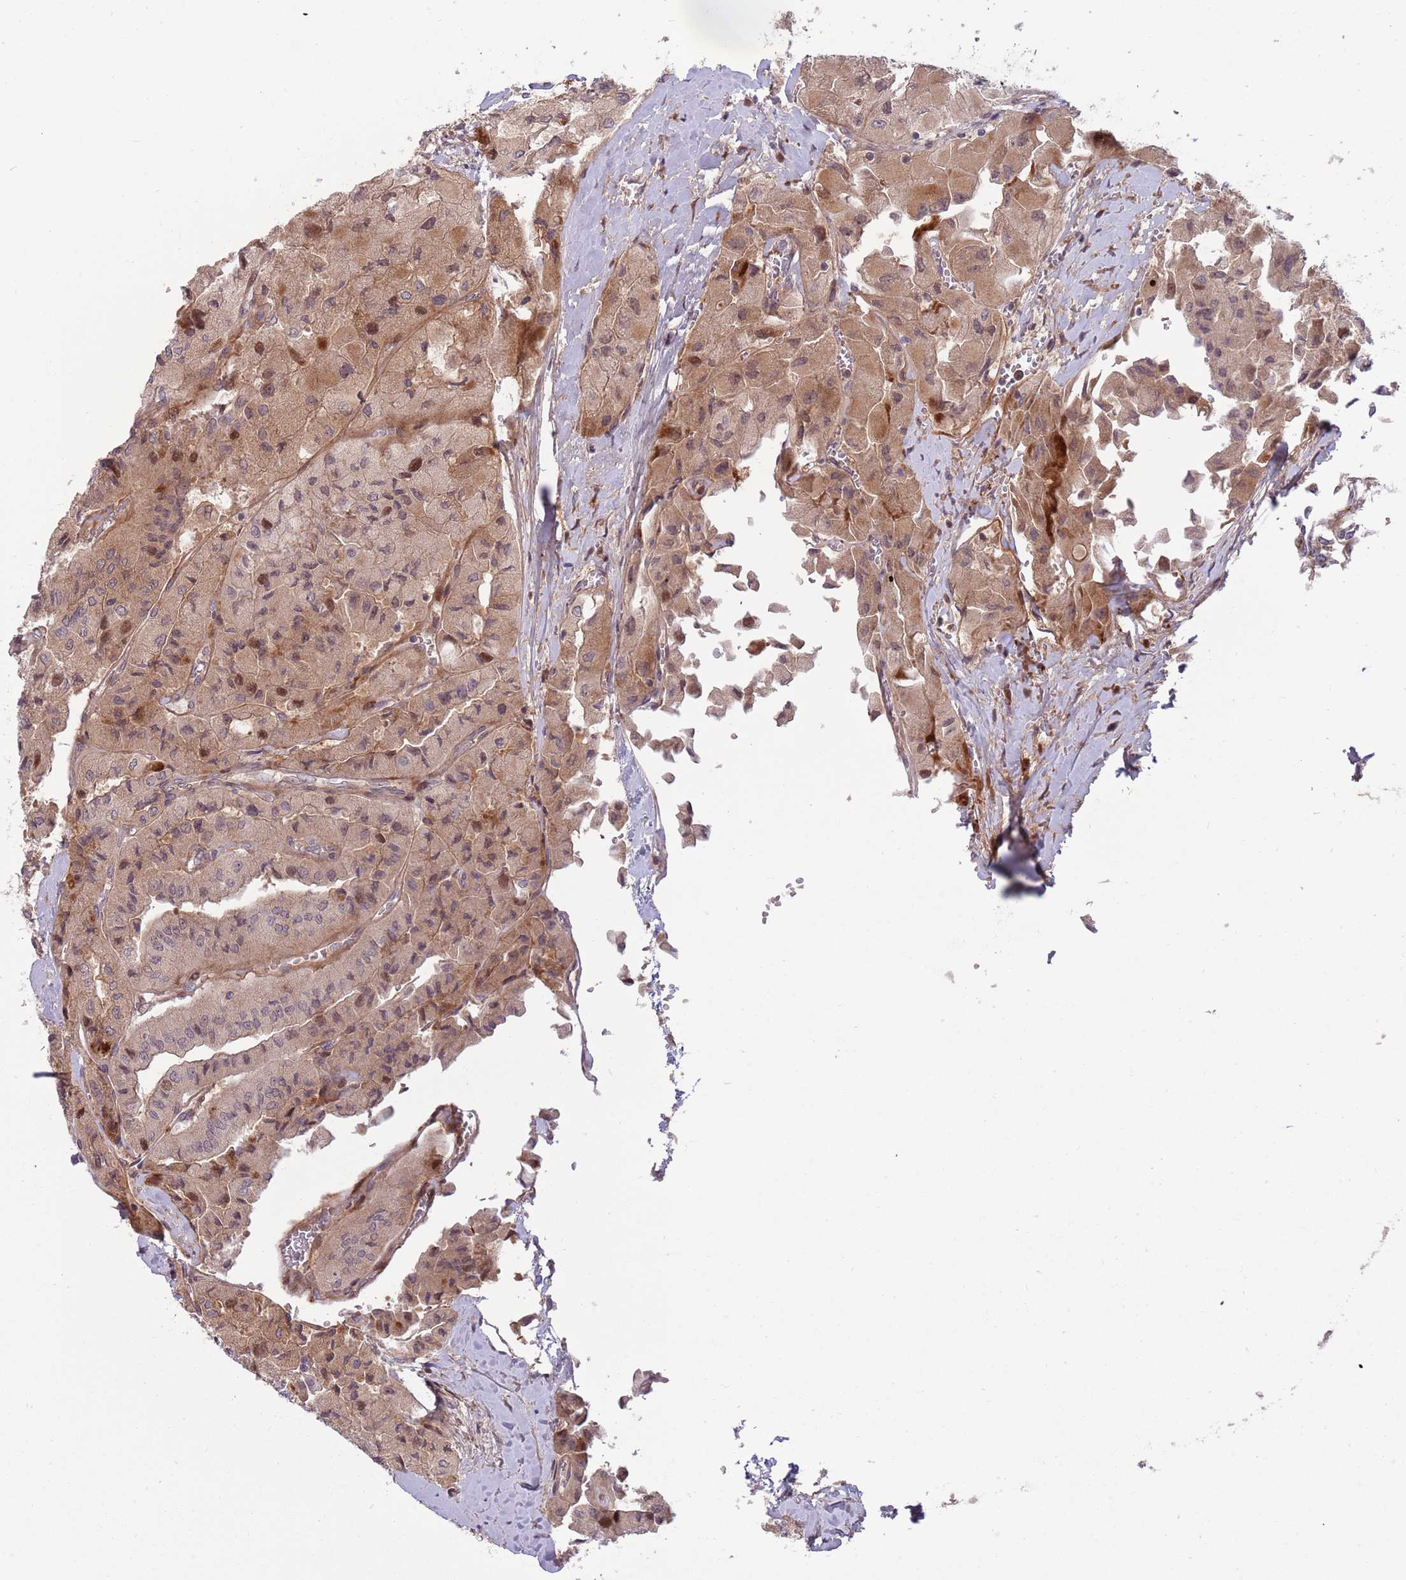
{"staining": {"intensity": "moderate", "quantity": "25%-75%", "location": "cytoplasmic/membranous,nuclear"}, "tissue": "thyroid cancer", "cell_type": "Tumor cells", "image_type": "cancer", "snomed": [{"axis": "morphology", "description": "Normal tissue, NOS"}, {"axis": "morphology", "description": "Papillary adenocarcinoma, NOS"}, {"axis": "topography", "description": "Thyroid gland"}], "caption": "Human thyroid cancer (papillary adenocarcinoma) stained with a protein marker exhibits moderate staining in tumor cells.", "gene": "NT5DC4", "patient": {"sex": "female", "age": 59}}